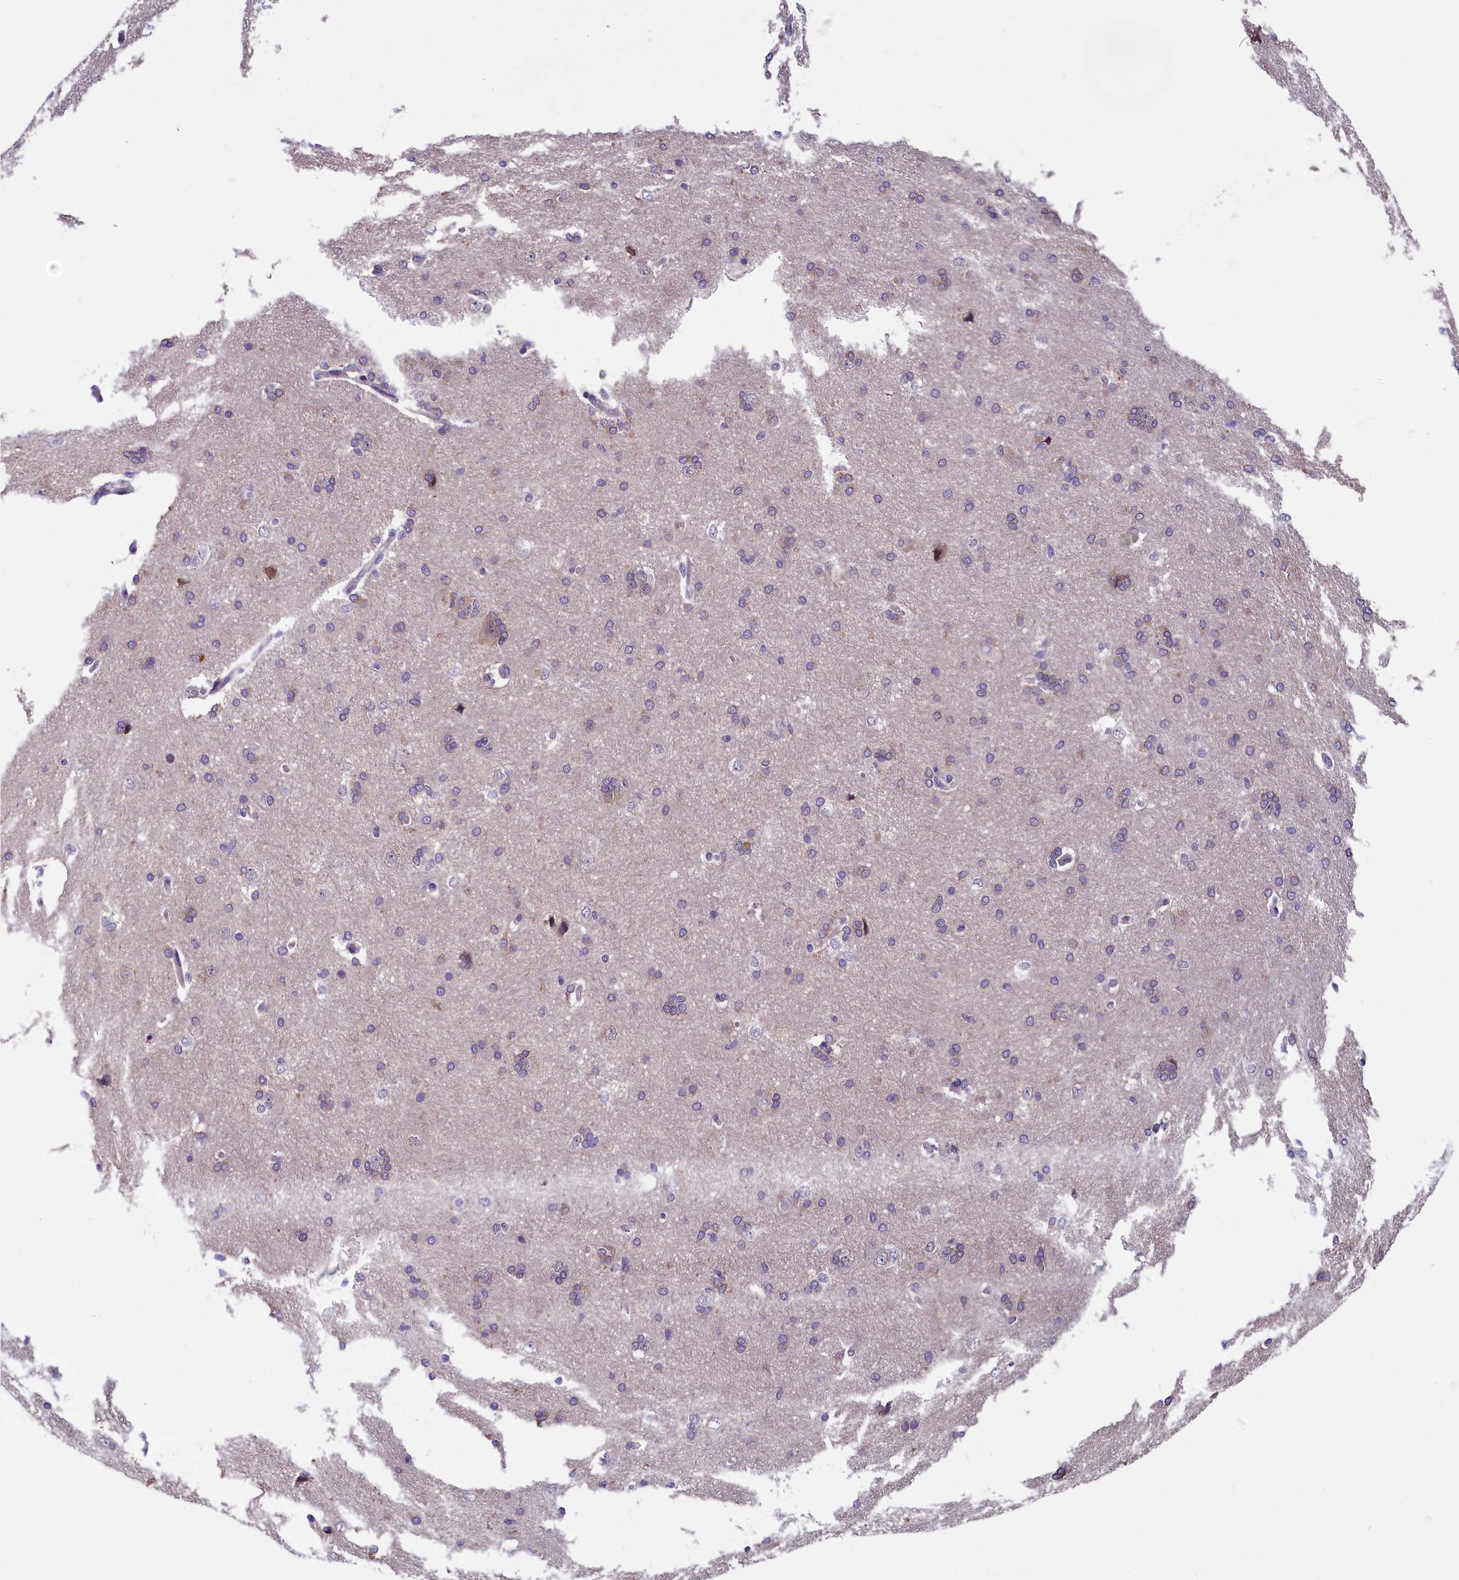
{"staining": {"intensity": "weak", "quantity": "25%-75%", "location": "cytoplasmic/membranous"}, "tissue": "cerebral cortex", "cell_type": "Endothelial cells", "image_type": "normal", "snomed": [{"axis": "morphology", "description": "Normal tissue, NOS"}, {"axis": "topography", "description": "Cerebral cortex"}], "caption": "Human cerebral cortex stained for a protein (brown) exhibits weak cytoplasmic/membranous positive staining in about 25%-75% of endothelial cells.", "gene": "CNEP1R1", "patient": {"sex": "male", "age": 62}}